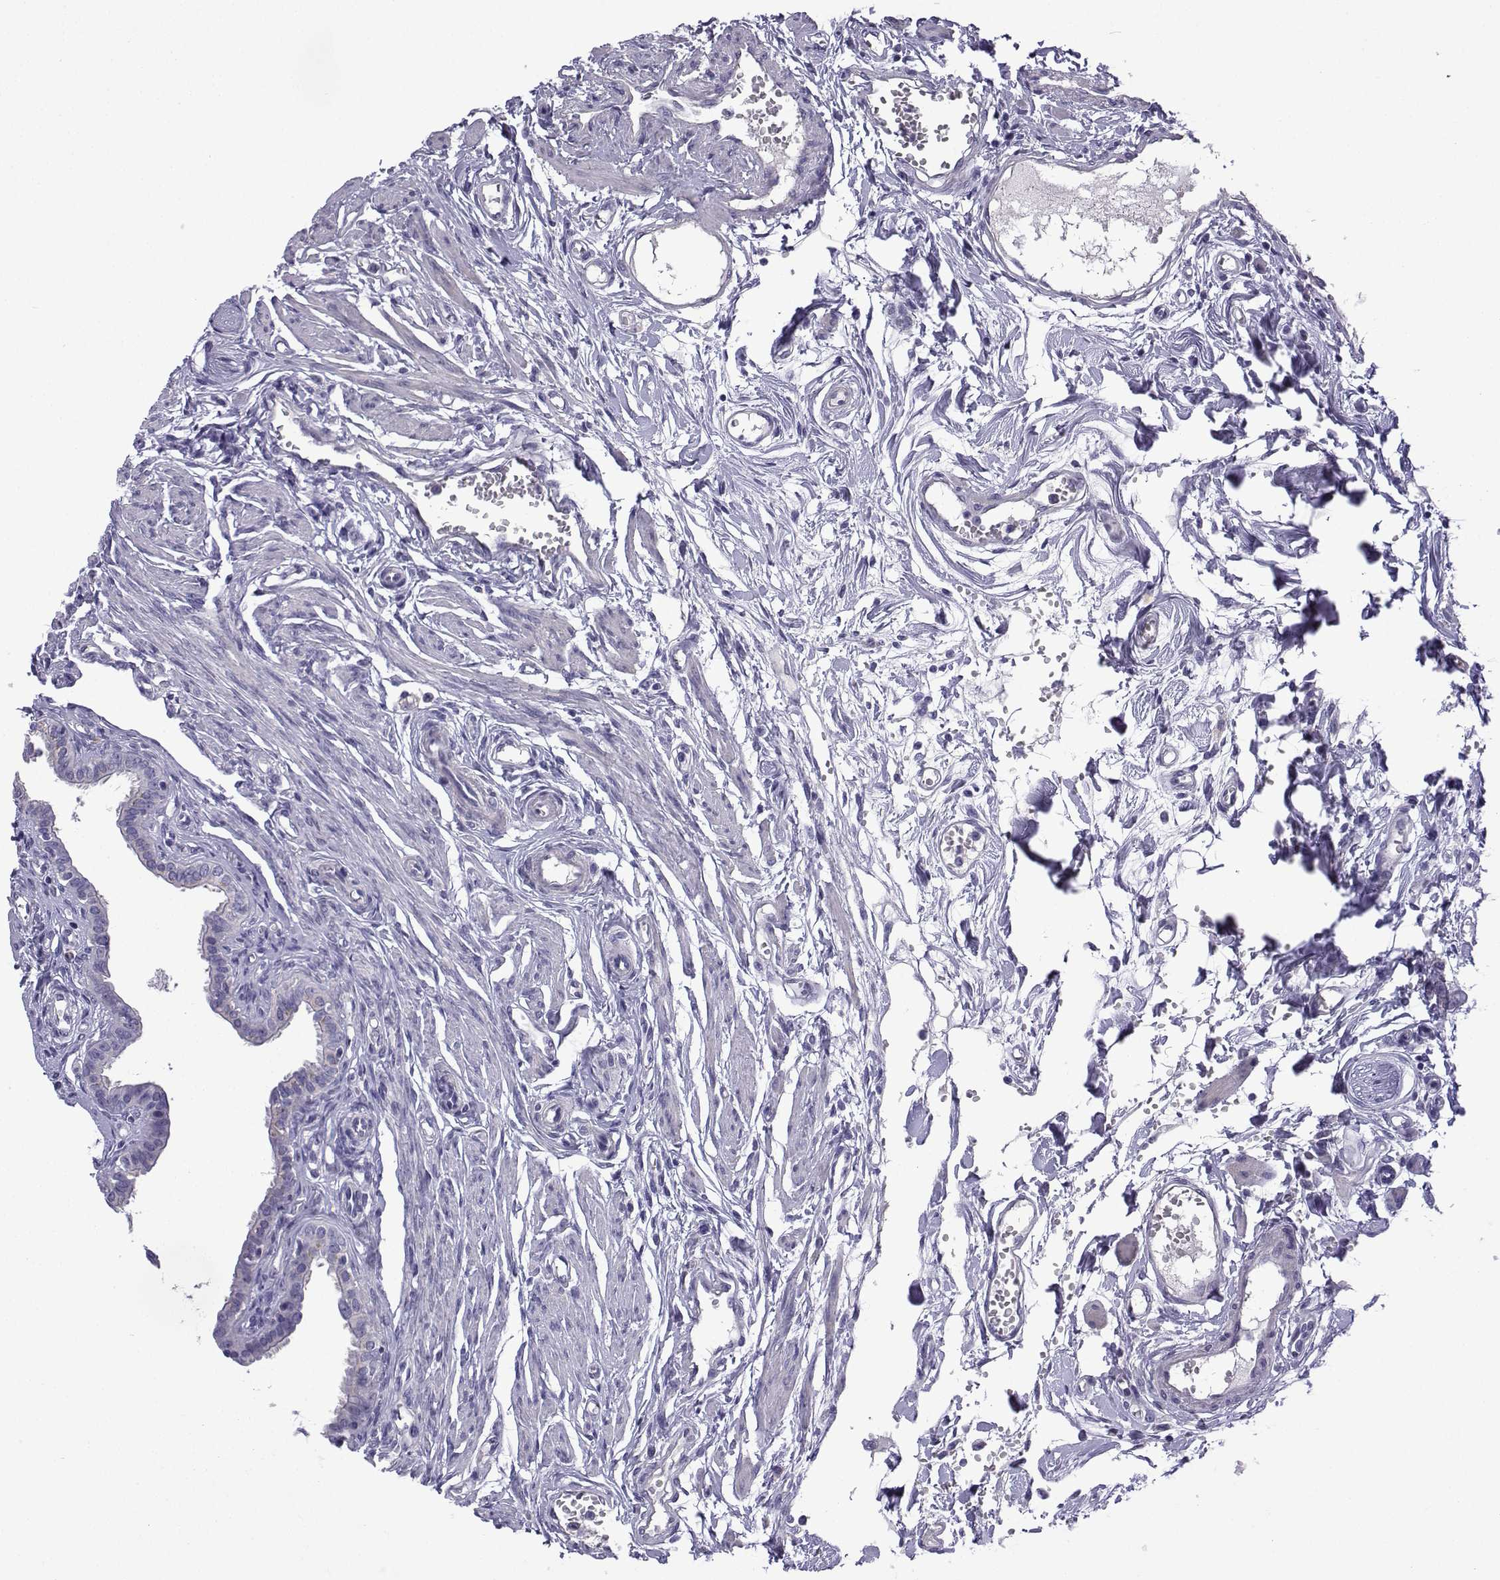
{"staining": {"intensity": "negative", "quantity": "none", "location": "none"}, "tissue": "fallopian tube", "cell_type": "Glandular cells", "image_type": "normal", "snomed": [{"axis": "morphology", "description": "Normal tissue, NOS"}, {"axis": "morphology", "description": "Carcinoma, endometroid"}, {"axis": "topography", "description": "Fallopian tube"}, {"axis": "topography", "description": "Ovary"}], "caption": "Fallopian tube stained for a protein using immunohistochemistry displays no staining glandular cells.", "gene": "SPACA7", "patient": {"sex": "female", "age": 42}}